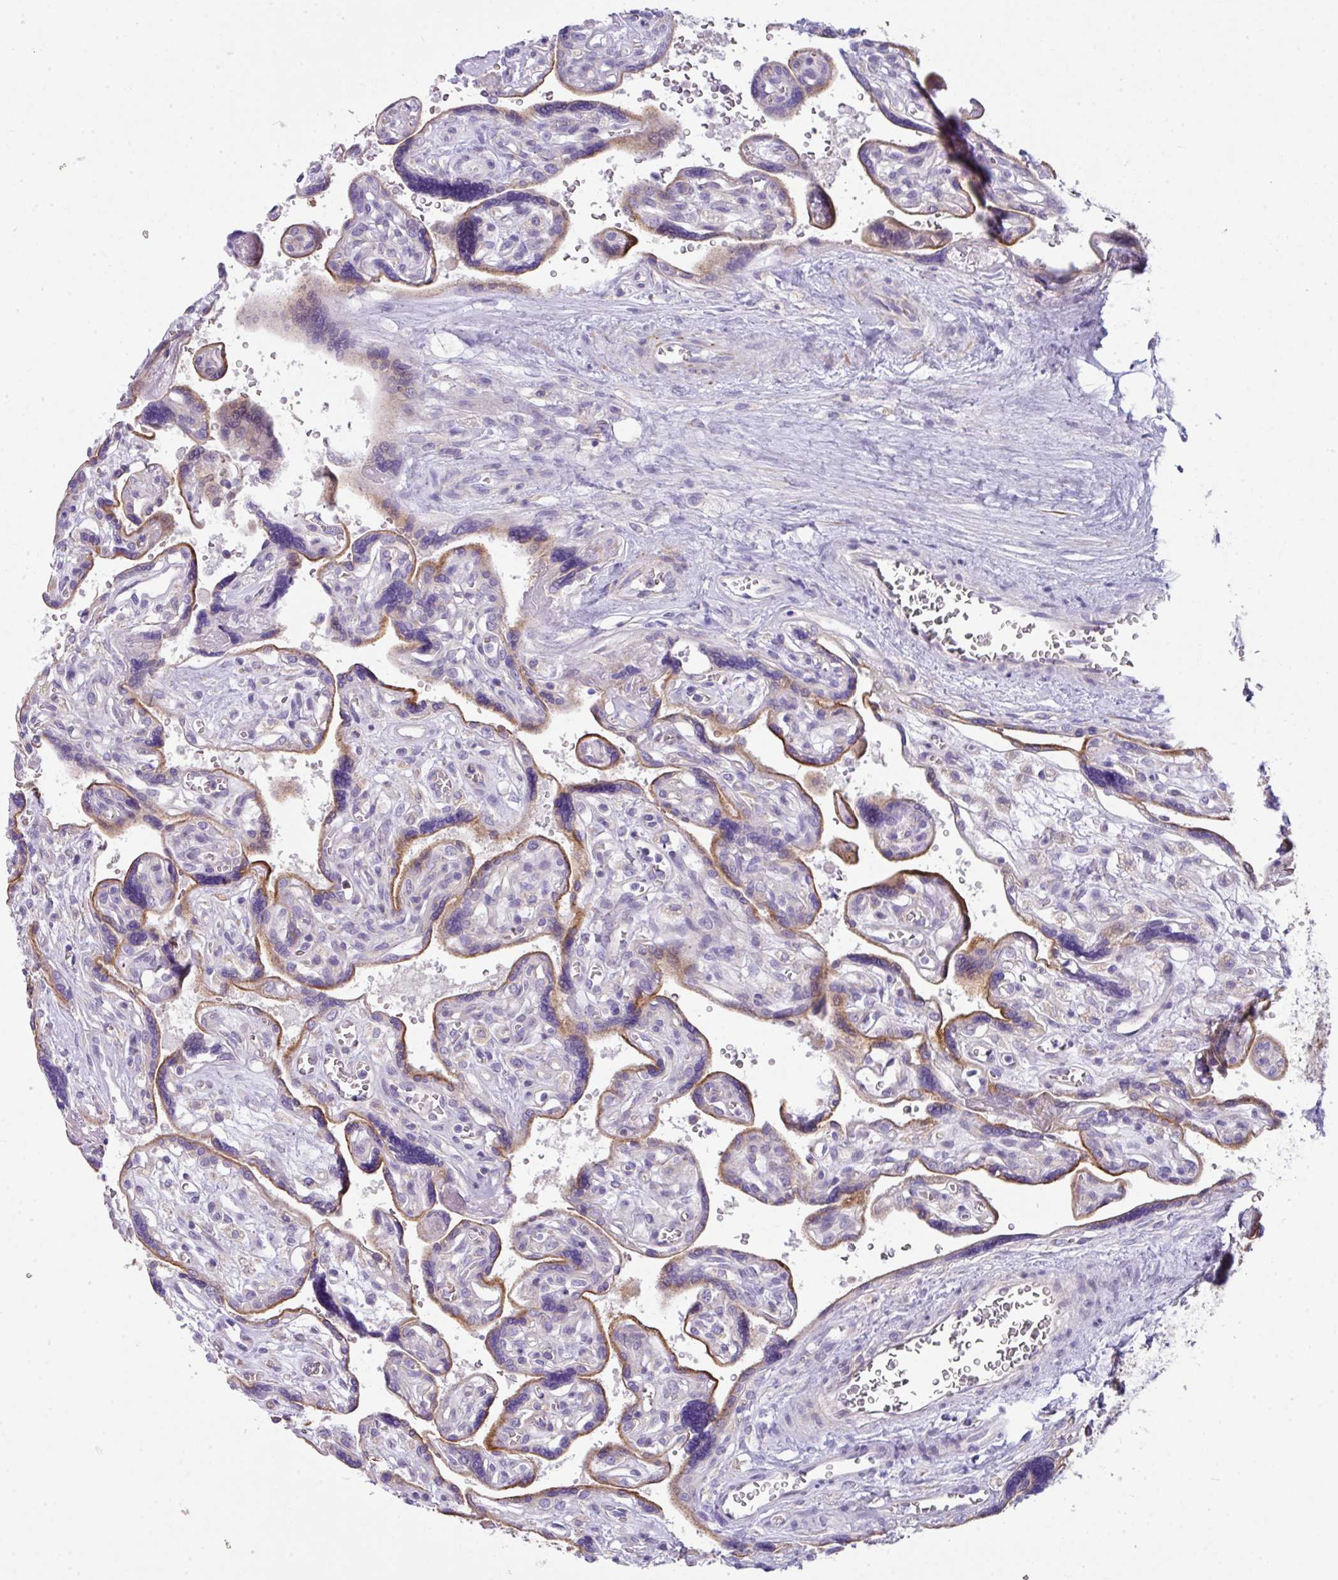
{"staining": {"intensity": "negative", "quantity": "none", "location": "none"}, "tissue": "placenta", "cell_type": "Decidual cells", "image_type": "normal", "snomed": [{"axis": "morphology", "description": "Normal tissue, NOS"}, {"axis": "topography", "description": "Placenta"}], "caption": "Histopathology image shows no protein staining in decidual cells of benign placenta.", "gene": "ABCC5", "patient": {"sex": "female", "age": 39}}